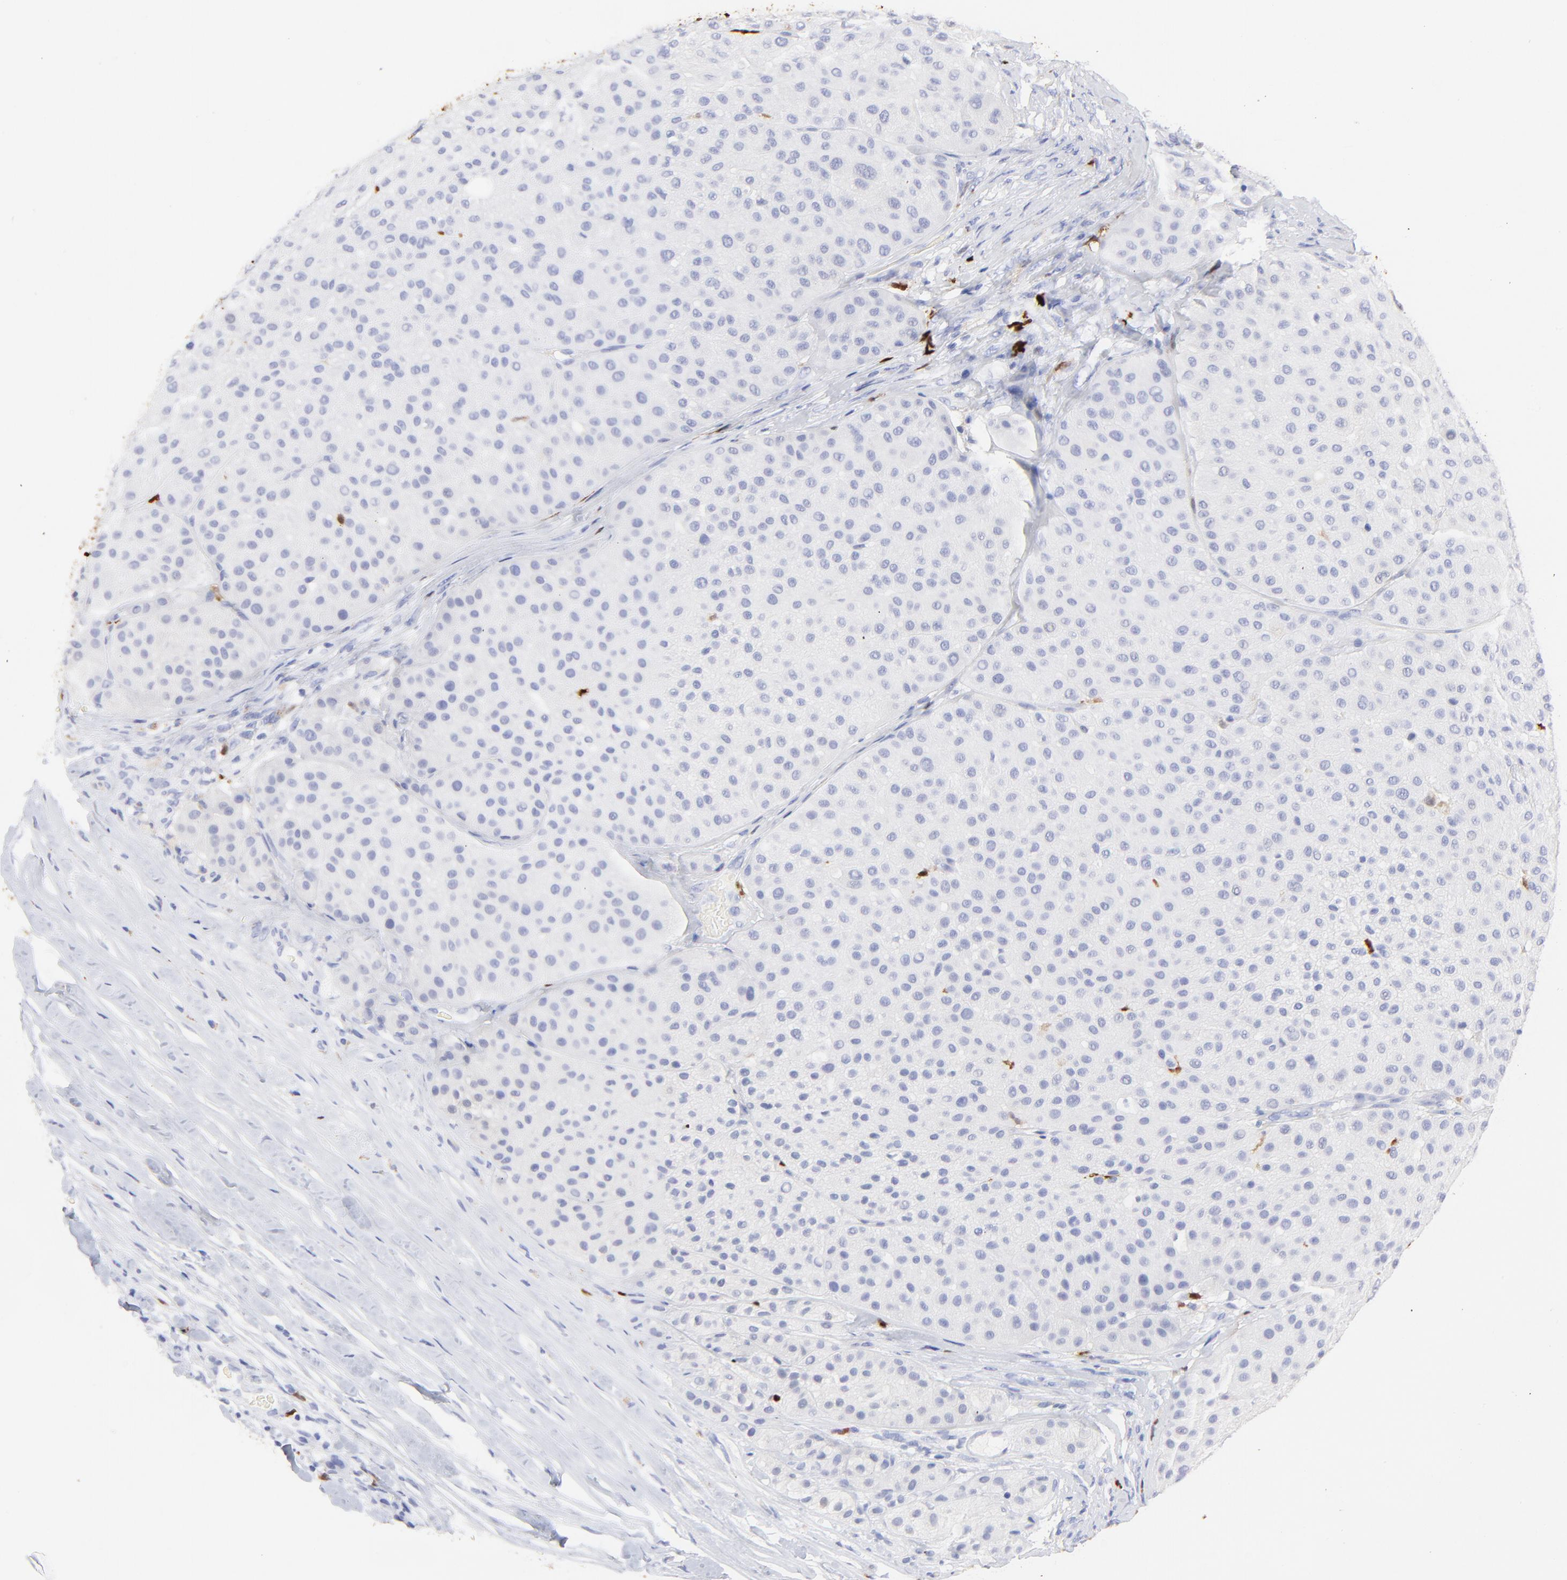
{"staining": {"intensity": "negative", "quantity": "none", "location": "none"}, "tissue": "melanoma", "cell_type": "Tumor cells", "image_type": "cancer", "snomed": [{"axis": "morphology", "description": "Normal tissue, NOS"}, {"axis": "morphology", "description": "Malignant melanoma, Metastatic site"}, {"axis": "topography", "description": "Skin"}], "caption": "An image of melanoma stained for a protein demonstrates no brown staining in tumor cells.", "gene": "S100A12", "patient": {"sex": "male", "age": 41}}